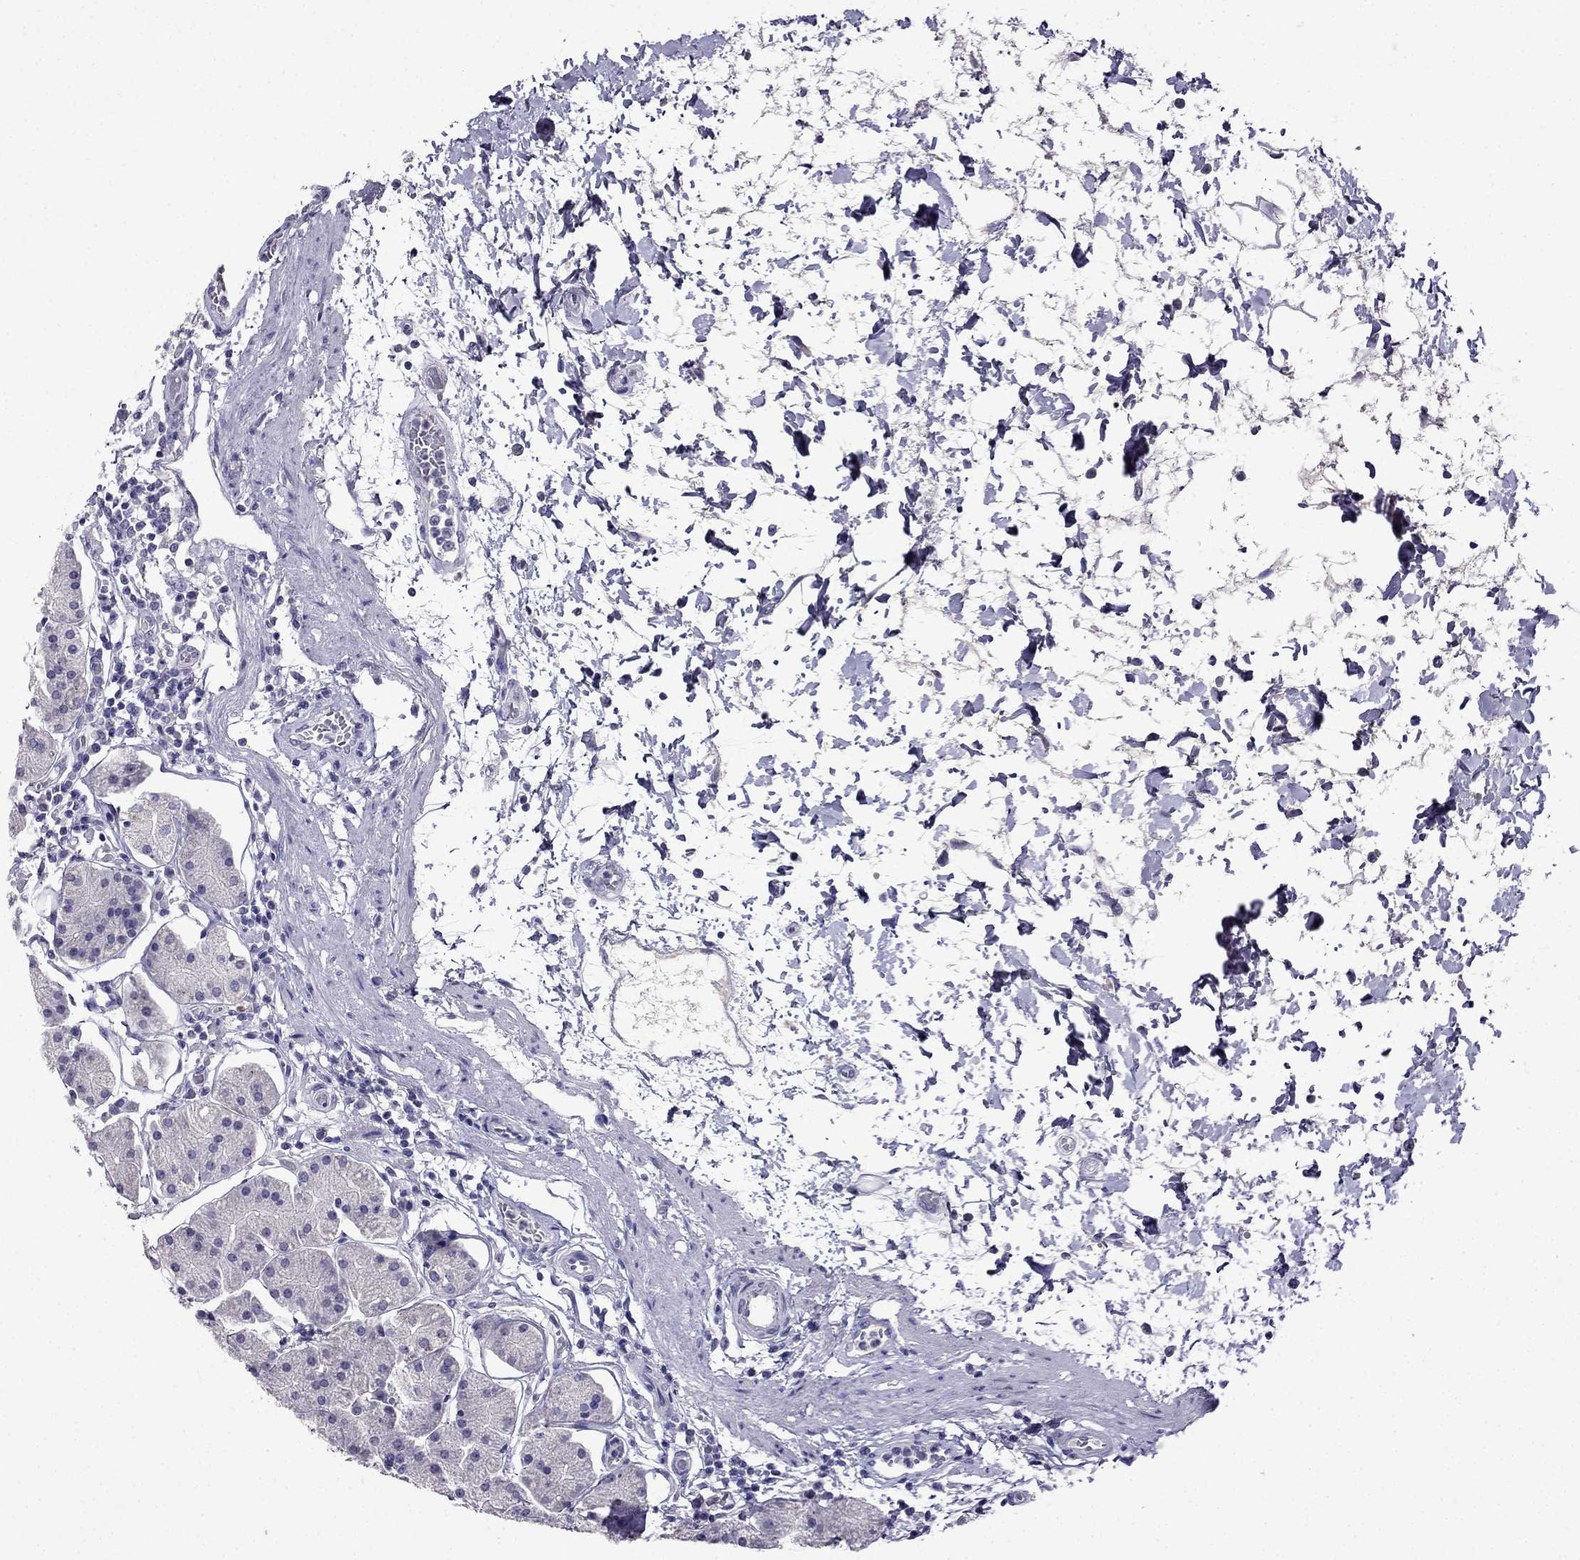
{"staining": {"intensity": "negative", "quantity": "none", "location": "none"}, "tissue": "stomach", "cell_type": "Glandular cells", "image_type": "normal", "snomed": [{"axis": "morphology", "description": "Normal tissue, NOS"}, {"axis": "topography", "description": "Stomach"}], "caption": "Glandular cells show no significant protein expression in normal stomach. Brightfield microscopy of IHC stained with DAB (brown) and hematoxylin (blue), captured at high magnification.", "gene": "DNAH17", "patient": {"sex": "male", "age": 54}}